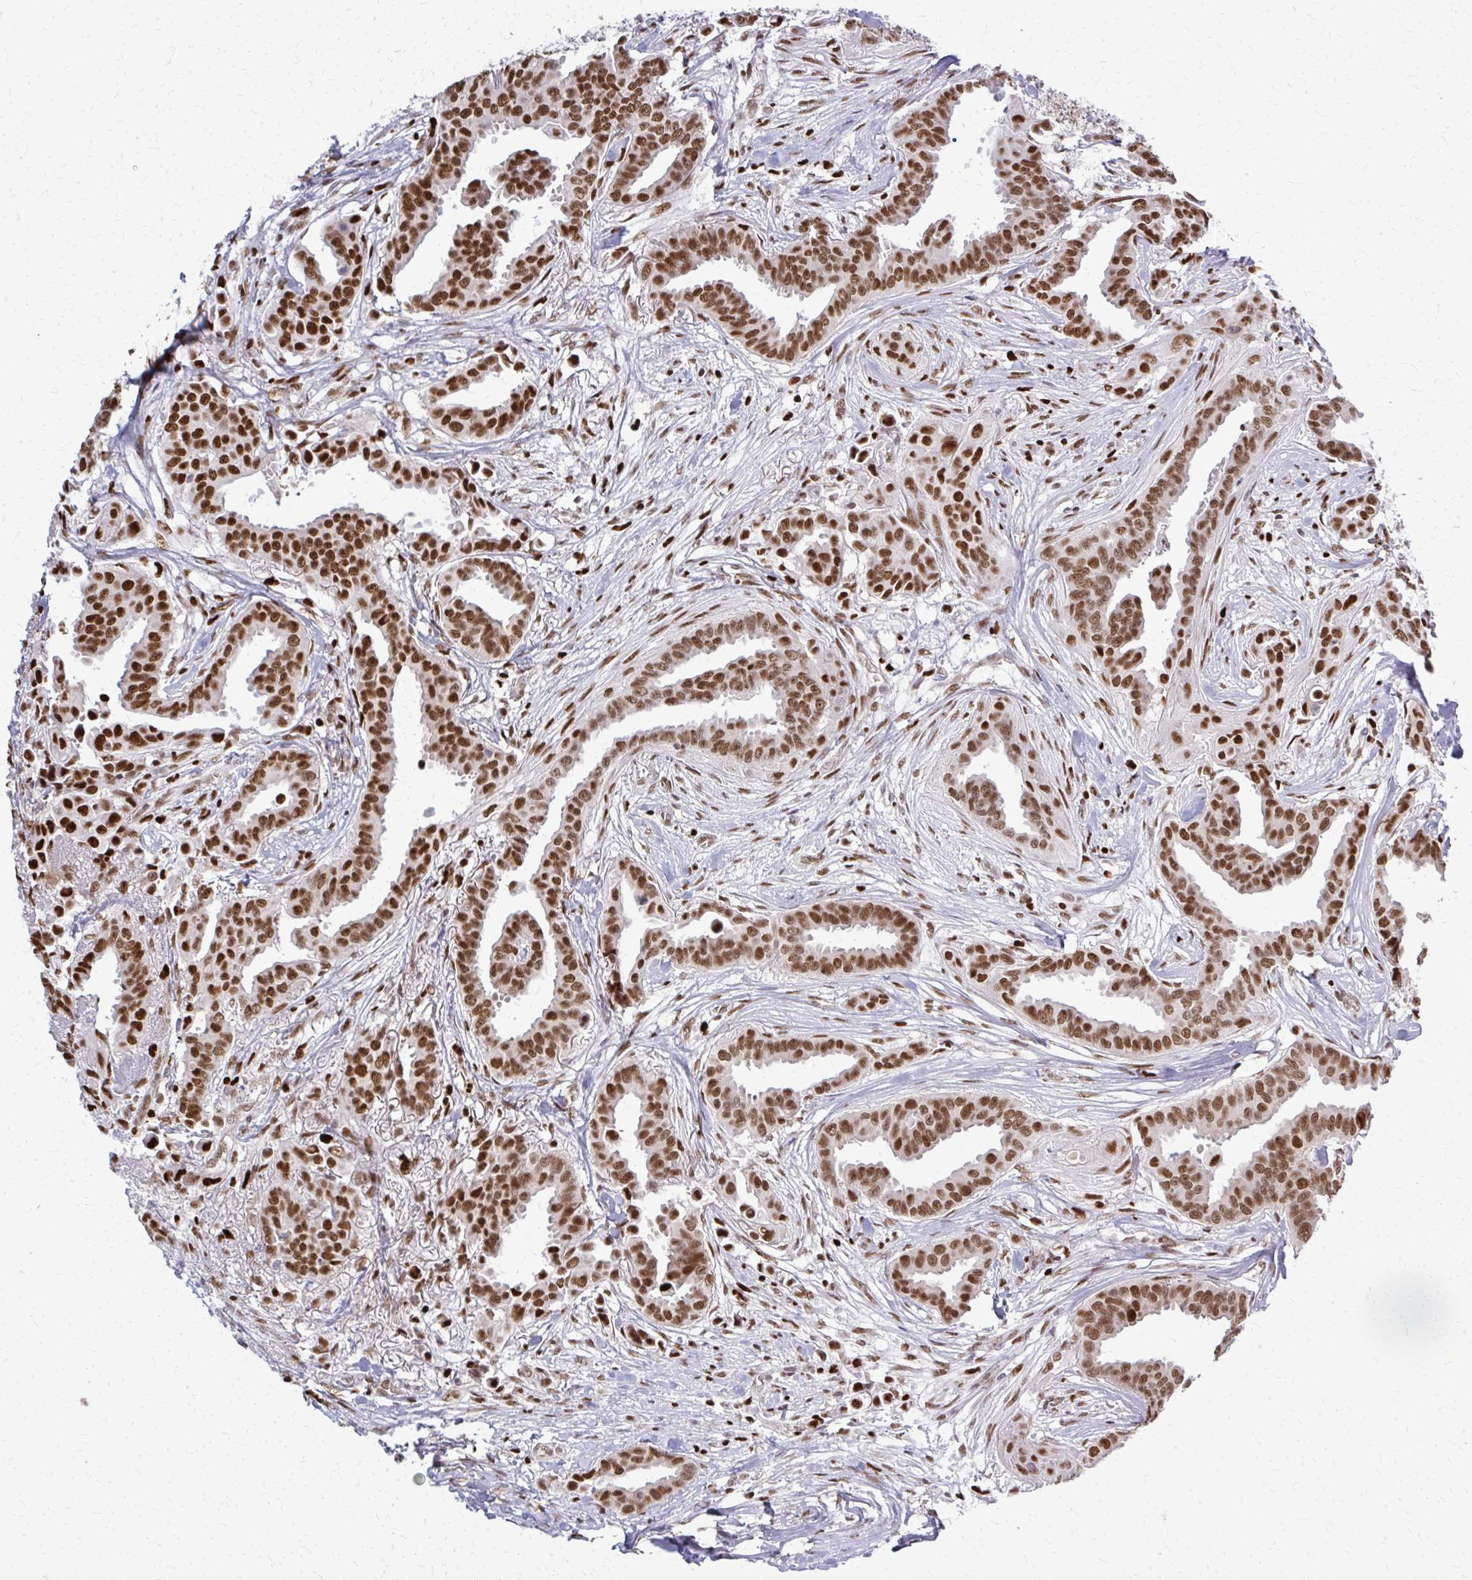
{"staining": {"intensity": "strong", "quantity": ">75%", "location": "nuclear"}, "tissue": "breast cancer", "cell_type": "Tumor cells", "image_type": "cancer", "snomed": [{"axis": "morphology", "description": "Duct carcinoma"}, {"axis": "topography", "description": "Breast"}], "caption": "Immunohistochemical staining of breast cancer demonstrates high levels of strong nuclear positivity in approximately >75% of tumor cells. (DAB (3,3'-diaminobenzidine) IHC, brown staining for protein, blue staining for nuclei).", "gene": "ZNF559", "patient": {"sex": "female", "age": 45}}